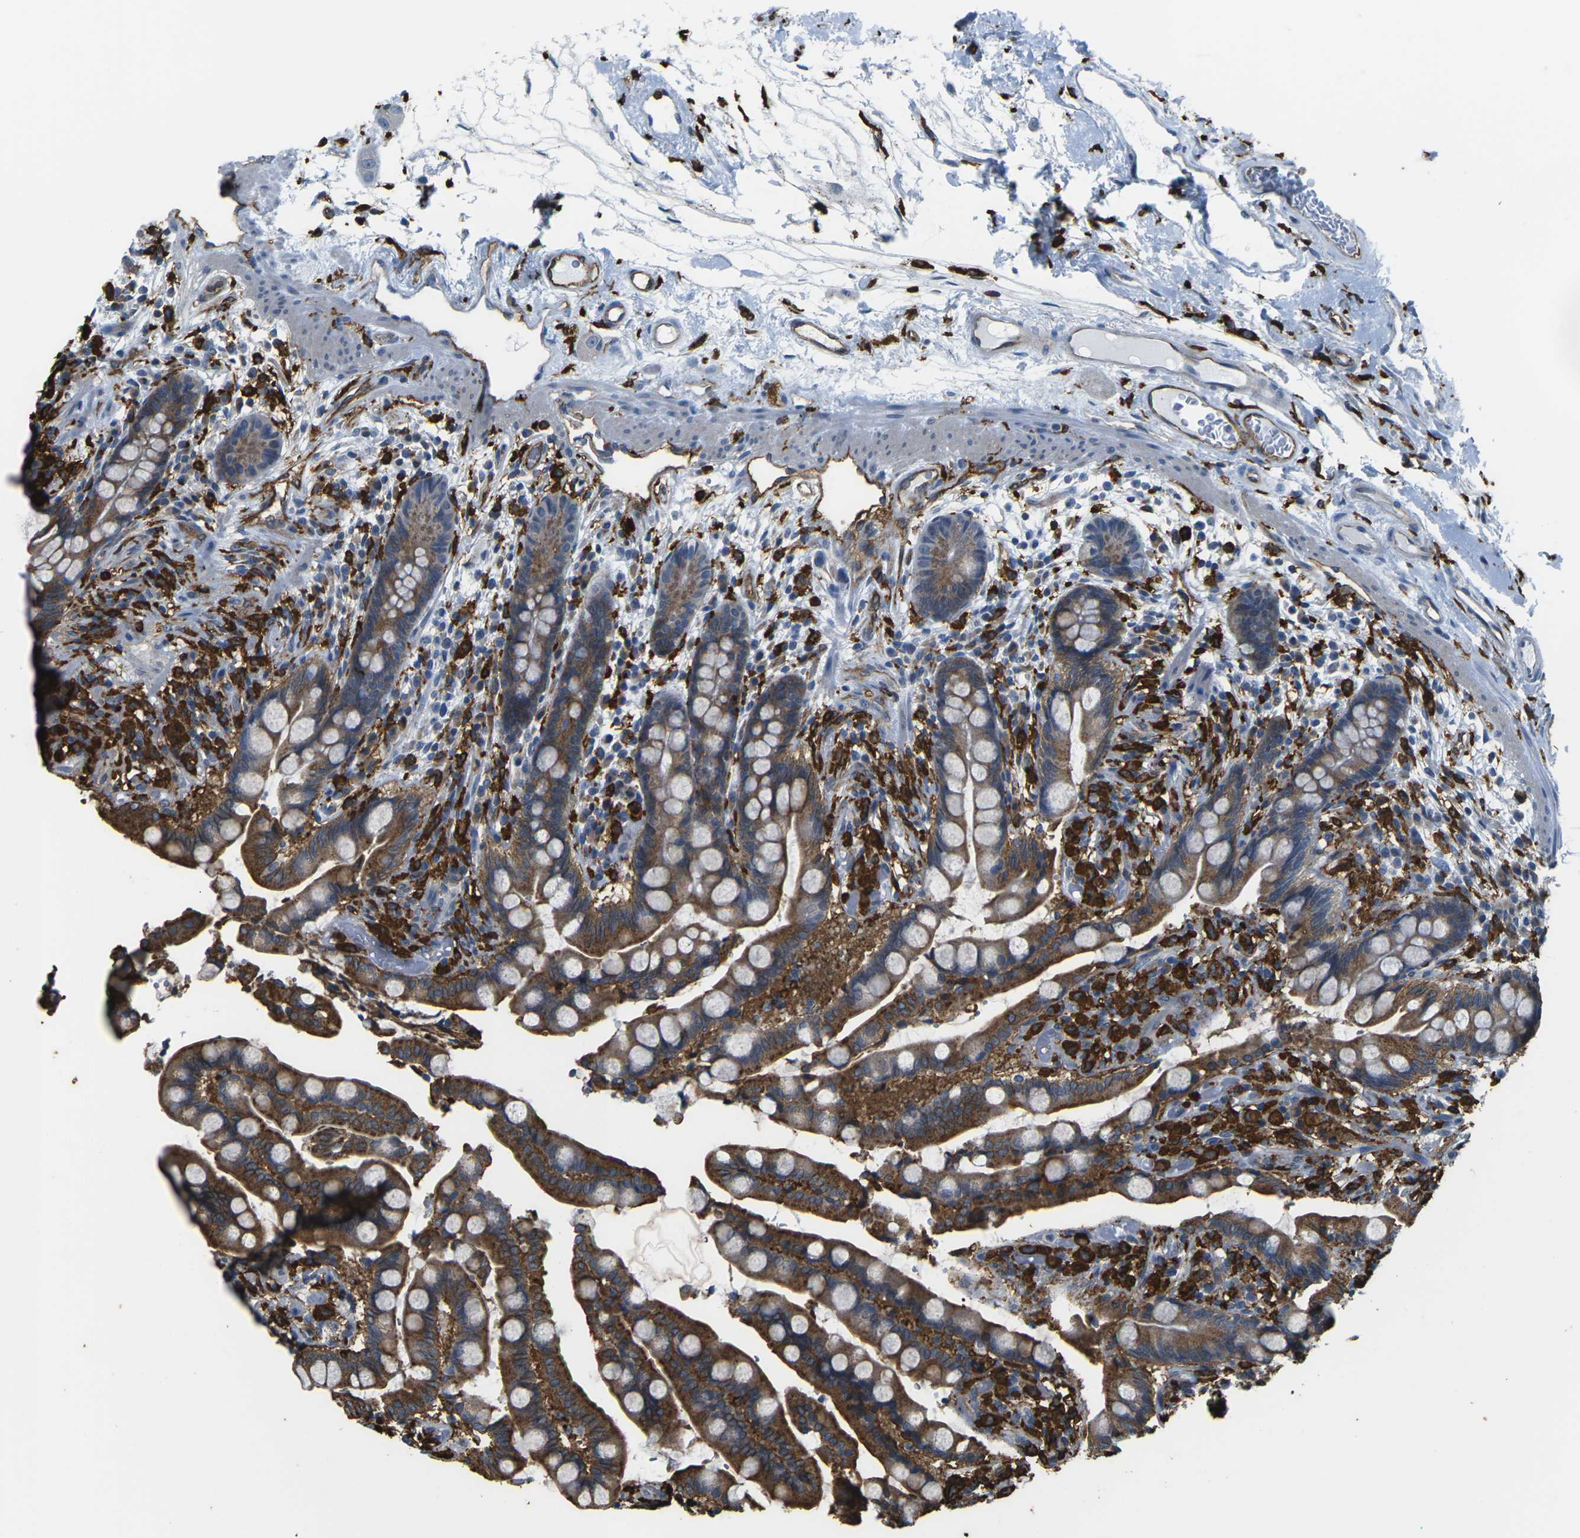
{"staining": {"intensity": "strong", "quantity": ">75%", "location": "cytoplasmic/membranous"}, "tissue": "colon", "cell_type": "Endothelial cells", "image_type": "normal", "snomed": [{"axis": "morphology", "description": "Normal tissue, NOS"}, {"axis": "topography", "description": "Colon"}], "caption": "IHC micrograph of unremarkable colon: colon stained using immunohistochemistry exhibits high levels of strong protein expression localized specifically in the cytoplasmic/membranous of endothelial cells, appearing as a cytoplasmic/membranous brown color.", "gene": "PTPN1", "patient": {"sex": "male", "age": 73}}